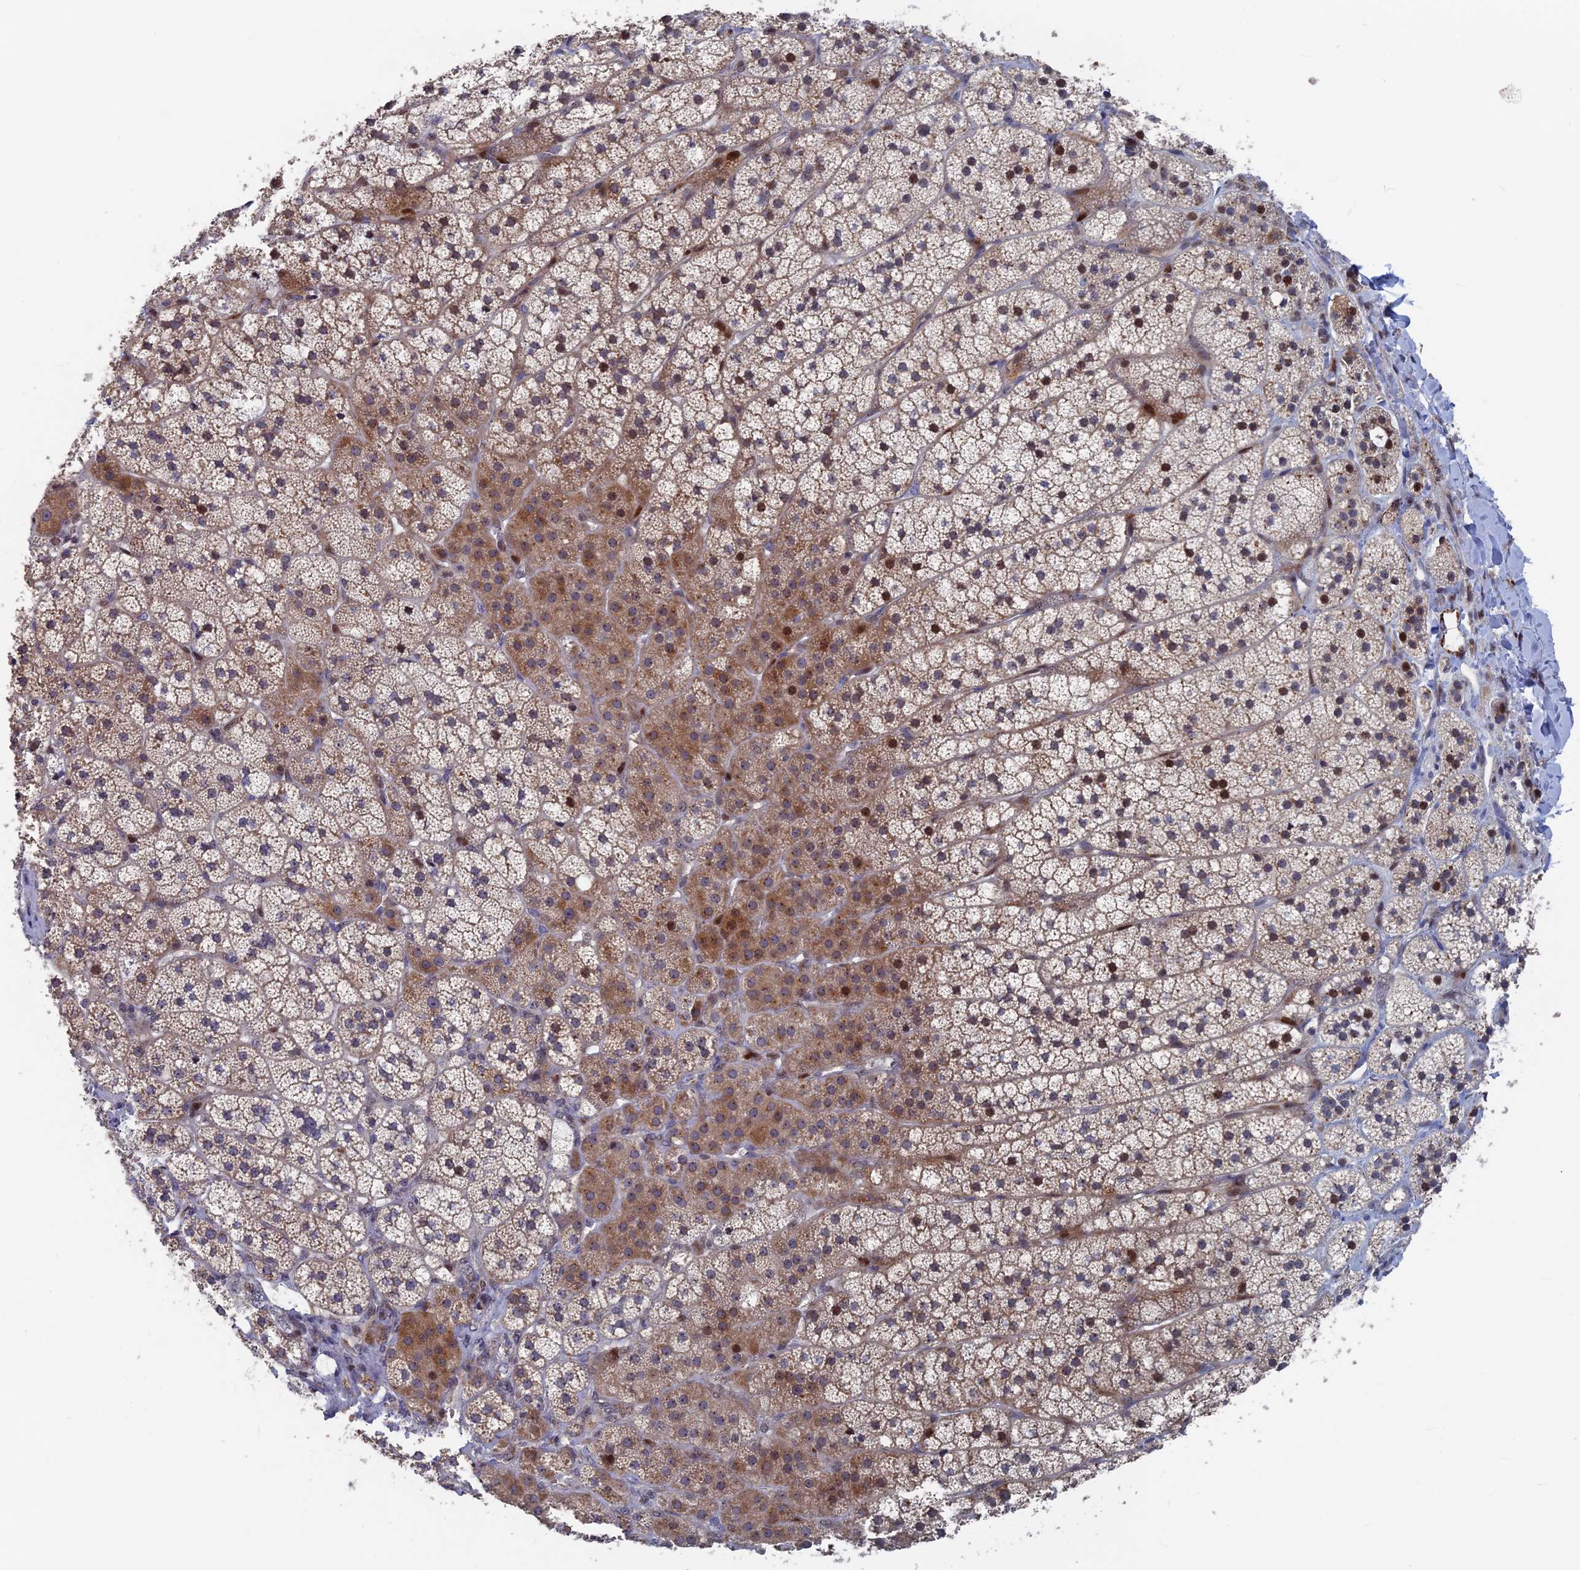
{"staining": {"intensity": "moderate", "quantity": "25%-75%", "location": "cytoplasmic/membranous,nuclear"}, "tissue": "adrenal gland", "cell_type": "Glandular cells", "image_type": "normal", "snomed": [{"axis": "morphology", "description": "Normal tissue, NOS"}, {"axis": "topography", "description": "Adrenal gland"}], "caption": "Glandular cells show medium levels of moderate cytoplasmic/membranous,nuclear positivity in approximately 25%-75% of cells in unremarkable human adrenal gland.", "gene": "SH3D21", "patient": {"sex": "female", "age": 44}}